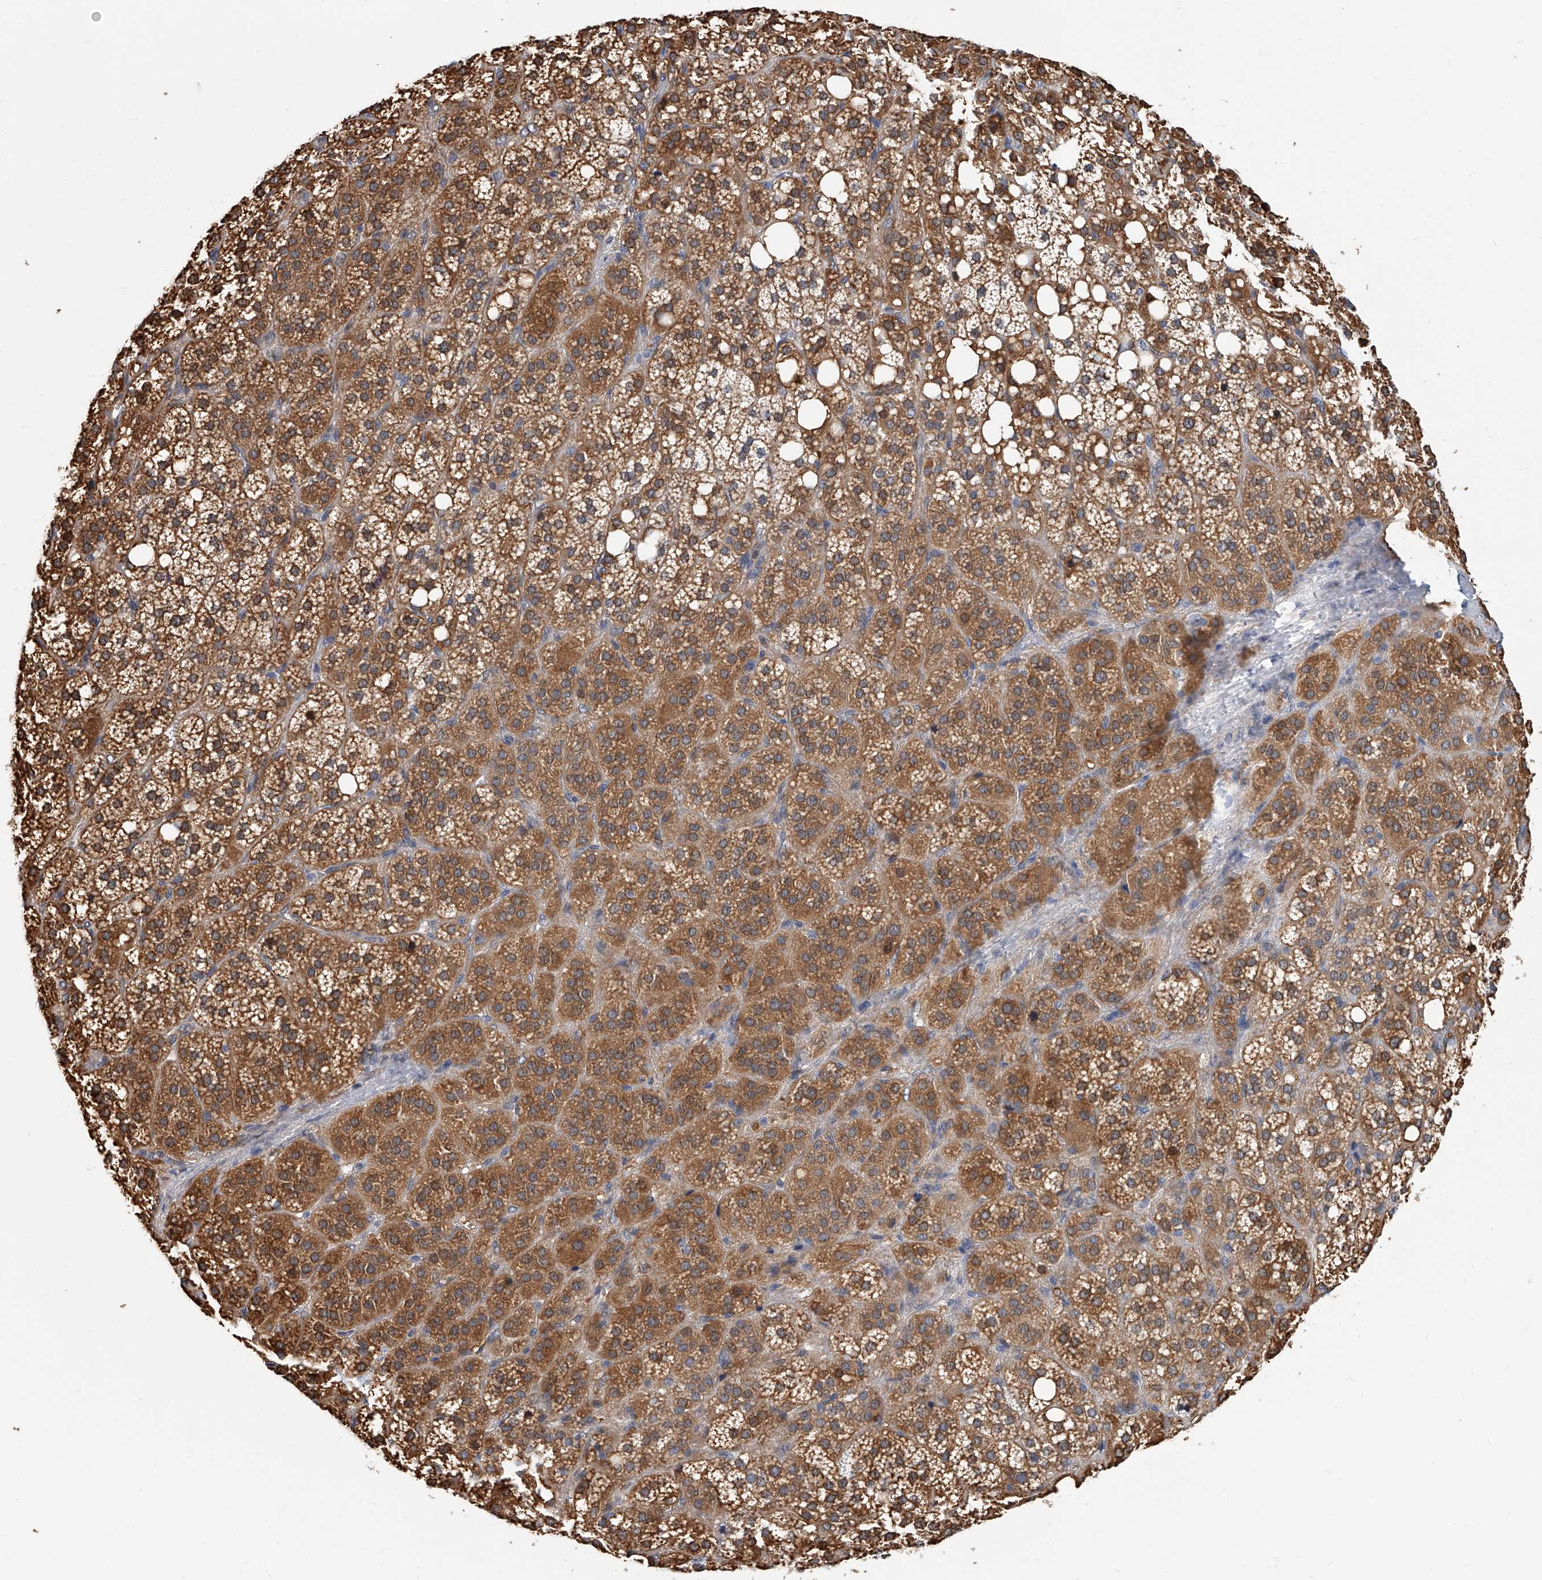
{"staining": {"intensity": "moderate", "quantity": ">75%", "location": "cytoplasmic/membranous,nuclear"}, "tissue": "adrenal gland", "cell_type": "Glandular cells", "image_type": "normal", "snomed": [{"axis": "morphology", "description": "Normal tissue, NOS"}, {"axis": "topography", "description": "Adrenal gland"}], "caption": "Immunohistochemistry micrograph of normal adrenal gland stained for a protein (brown), which displays medium levels of moderate cytoplasmic/membranous,nuclear positivity in about >75% of glandular cells.", "gene": "CD200", "patient": {"sex": "female", "age": 59}}